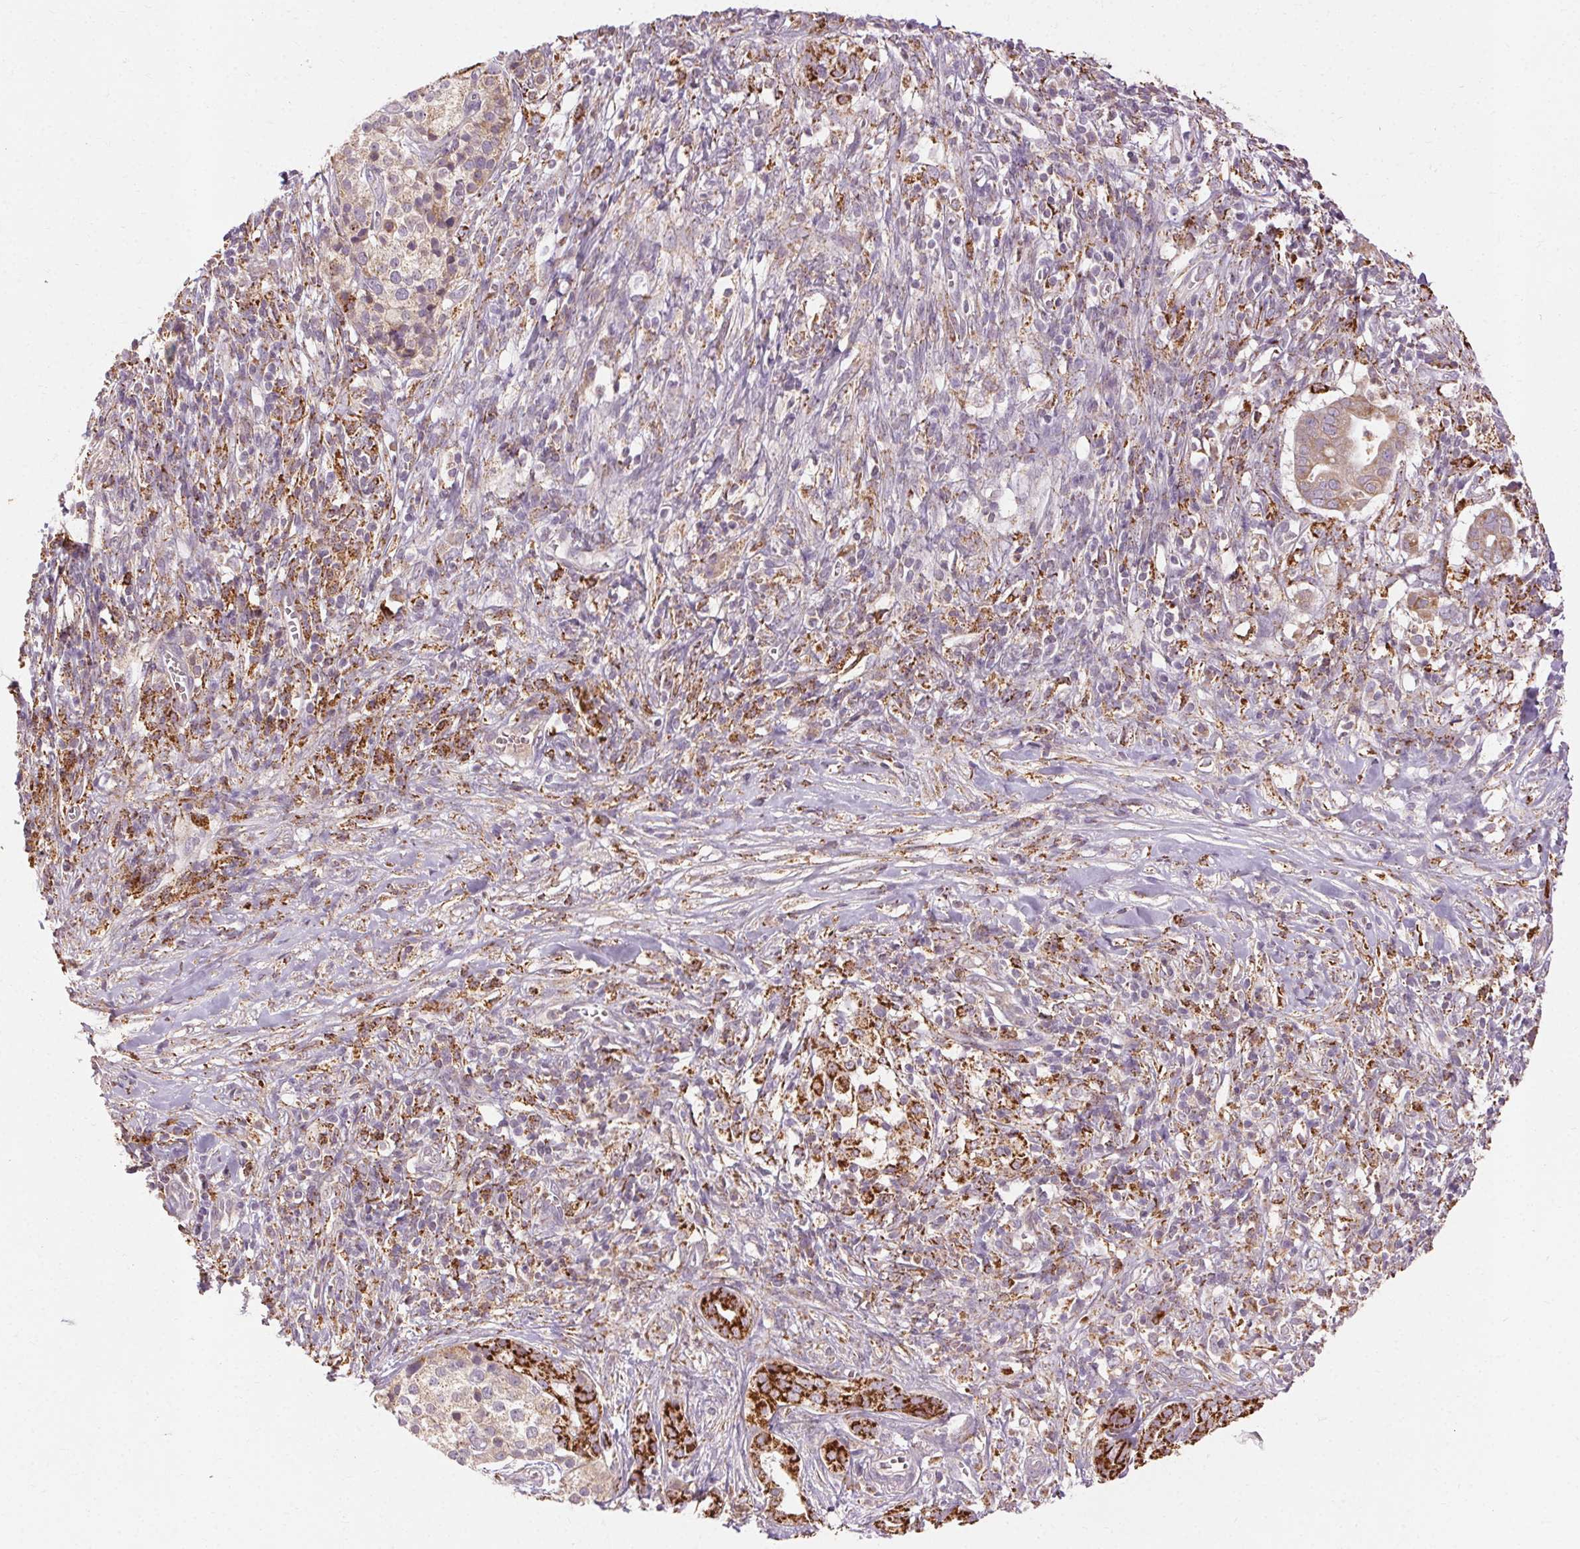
{"staining": {"intensity": "strong", "quantity": ">75%", "location": "cytoplasmic/membranous"}, "tissue": "pancreatic cancer", "cell_type": "Tumor cells", "image_type": "cancer", "snomed": [{"axis": "morphology", "description": "Adenocarcinoma, NOS"}, {"axis": "topography", "description": "Pancreas"}], "caption": "IHC image of adenocarcinoma (pancreatic) stained for a protein (brown), which shows high levels of strong cytoplasmic/membranous expression in about >75% of tumor cells.", "gene": "REP15", "patient": {"sex": "male", "age": 61}}